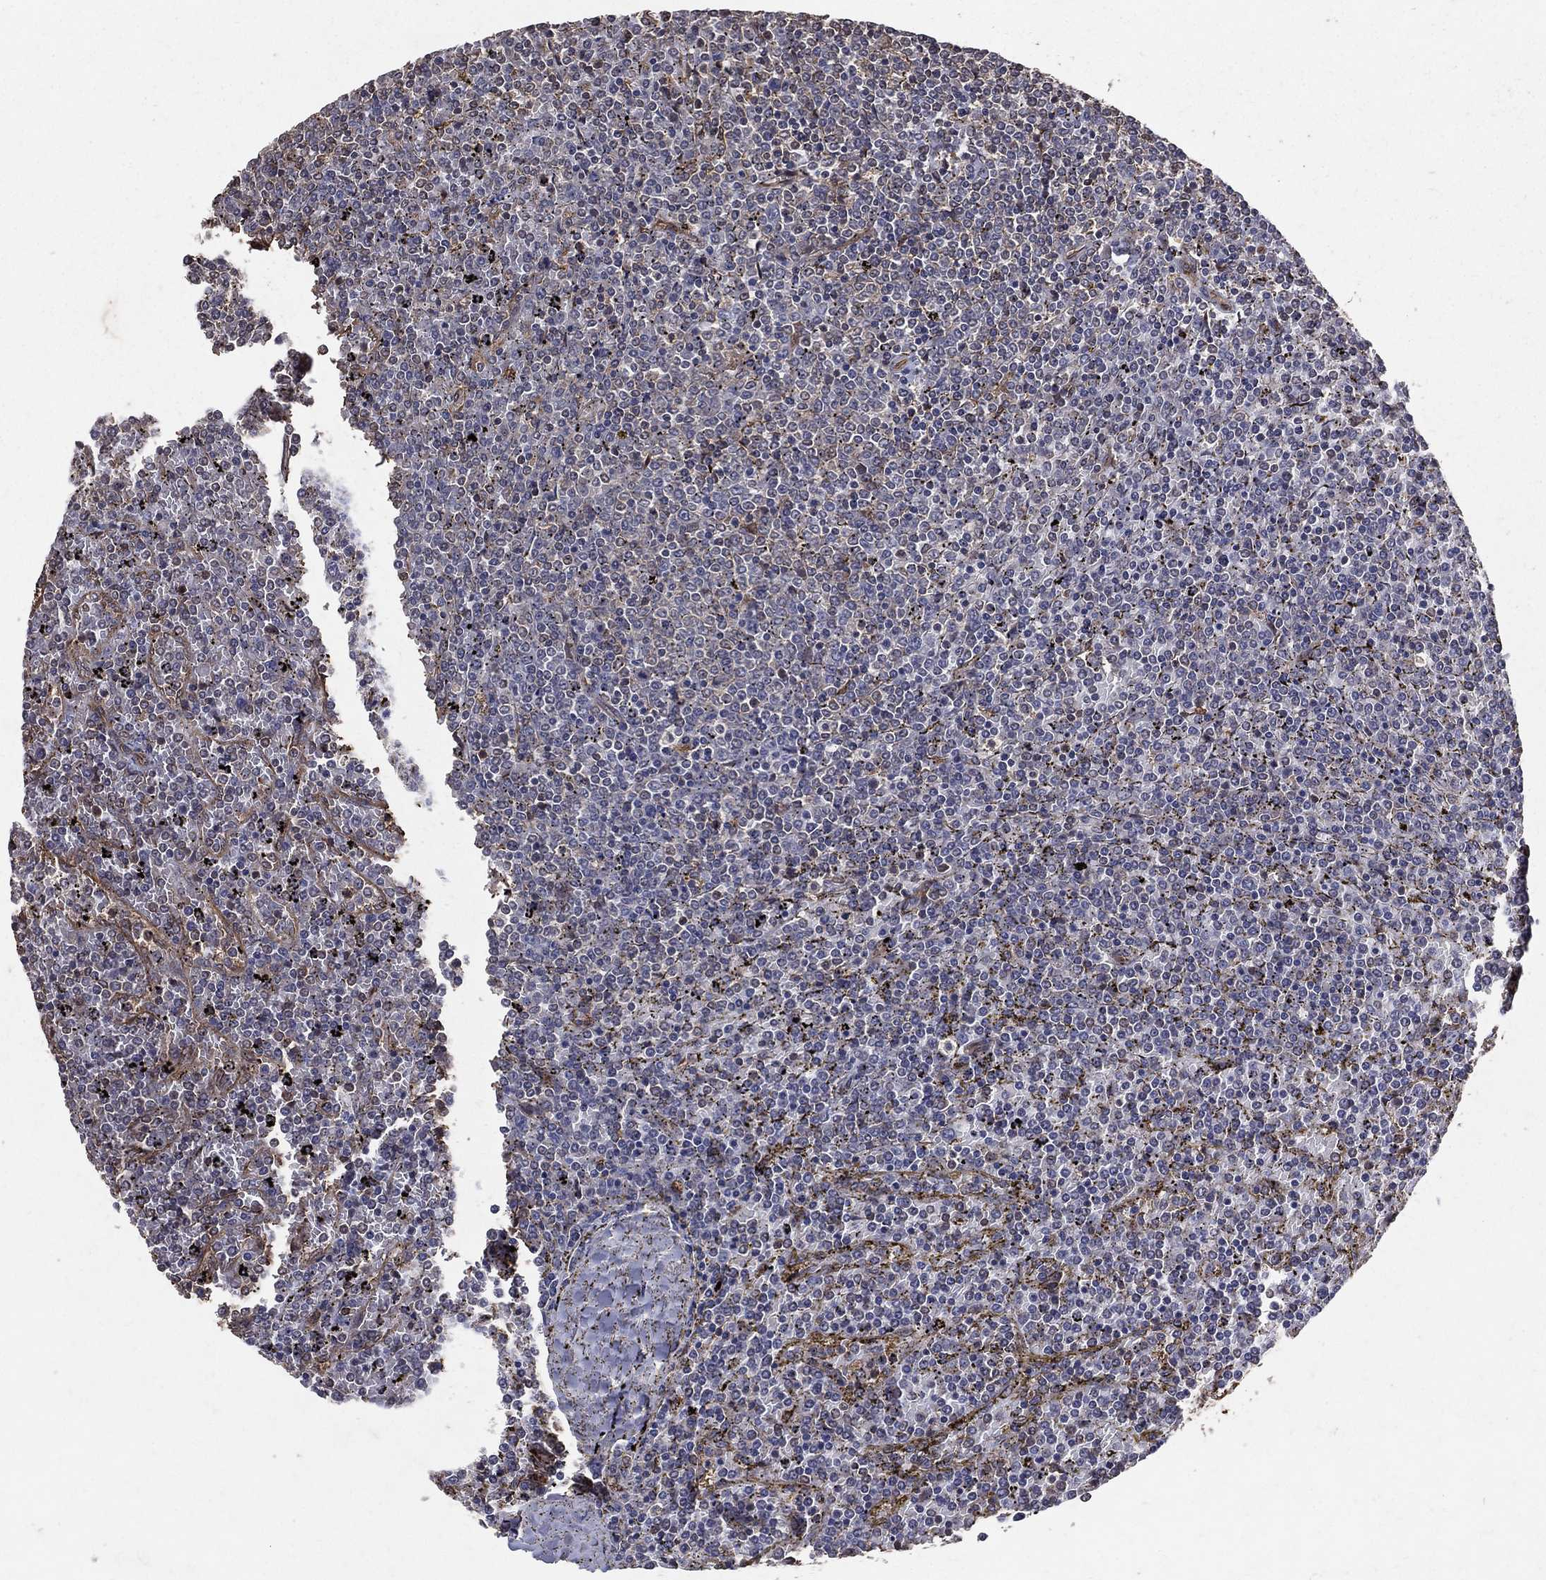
{"staining": {"intensity": "negative", "quantity": "none", "location": "none"}, "tissue": "lymphoma", "cell_type": "Tumor cells", "image_type": "cancer", "snomed": [{"axis": "morphology", "description": "Malignant lymphoma, non-Hodgkin's type, Low grade"}, {"axis": "topography", "description": "Spleen"}], "caption": "Immunohistochemistry (IHC) histopathology image of human low-grade malignant lymphoma, non-Hodgkin's type stained for a protein (brown), which reveals no positivity in tumor cells.", "gene": "DPYSL2", "patient": {"sex": "female", "age": 77}}